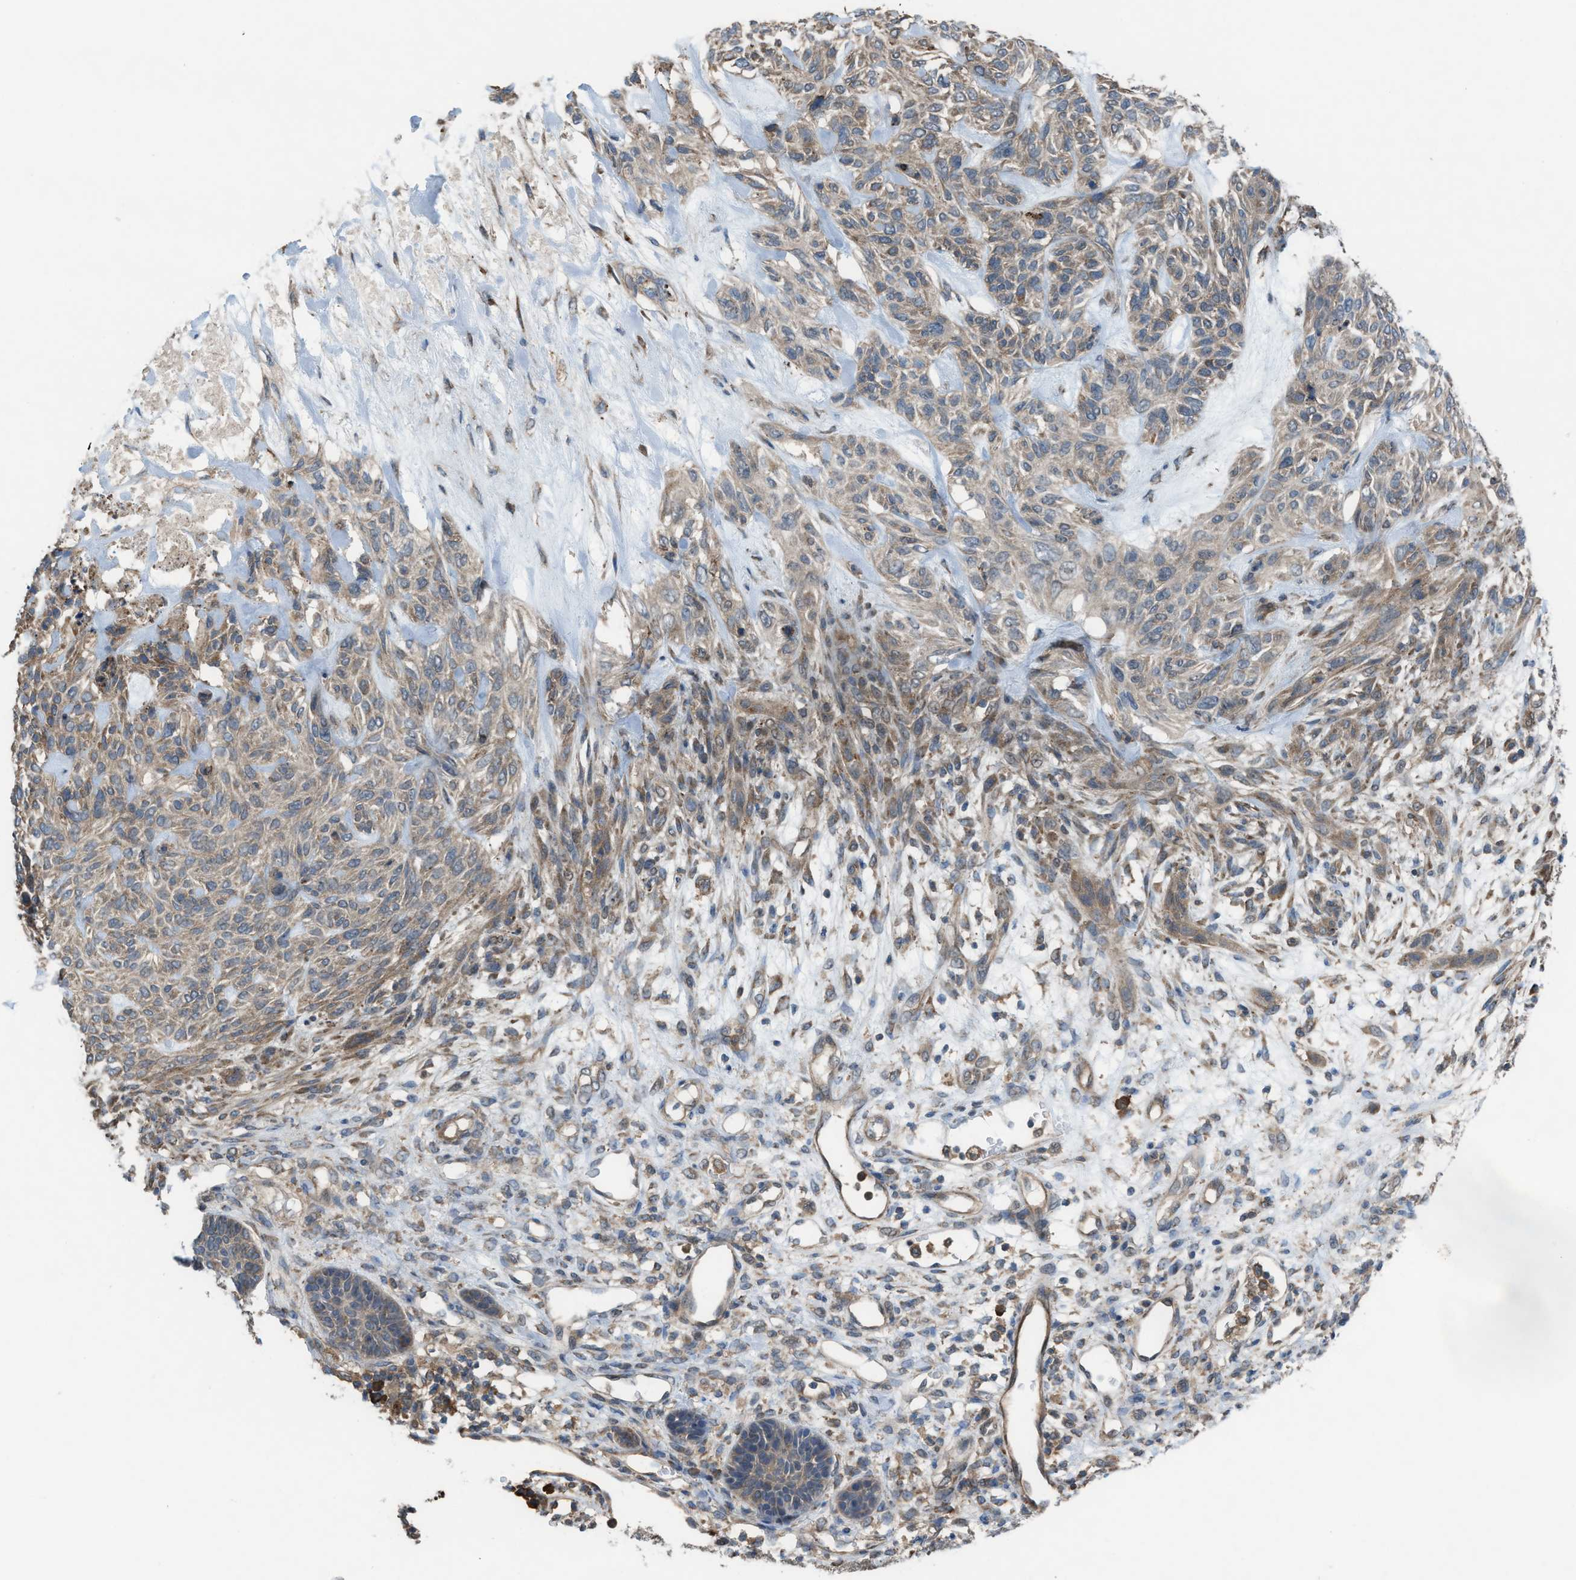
{"staining": {"intensity": "moderate", "quantity": "<25%", "location": "cytoplasmic/membranous"}, "tissue": "skin cancer", "cell_type": "Tumor cells", "image_type": "cancer", "snomed": [{"axis": "morphology", "description": "Basal cell carcinoma"}, {"axis": "topography", "description": "Skin"}], "caption": "A histopathology image showing moderate cytoplasmic/membranous expression in about <25% of tumor cells in basal cell carcinoma (skin), as visualized by brown immunohistochemical staining.", "gene": "PLAA", "patient": {"sex": "male", "age": 55}}